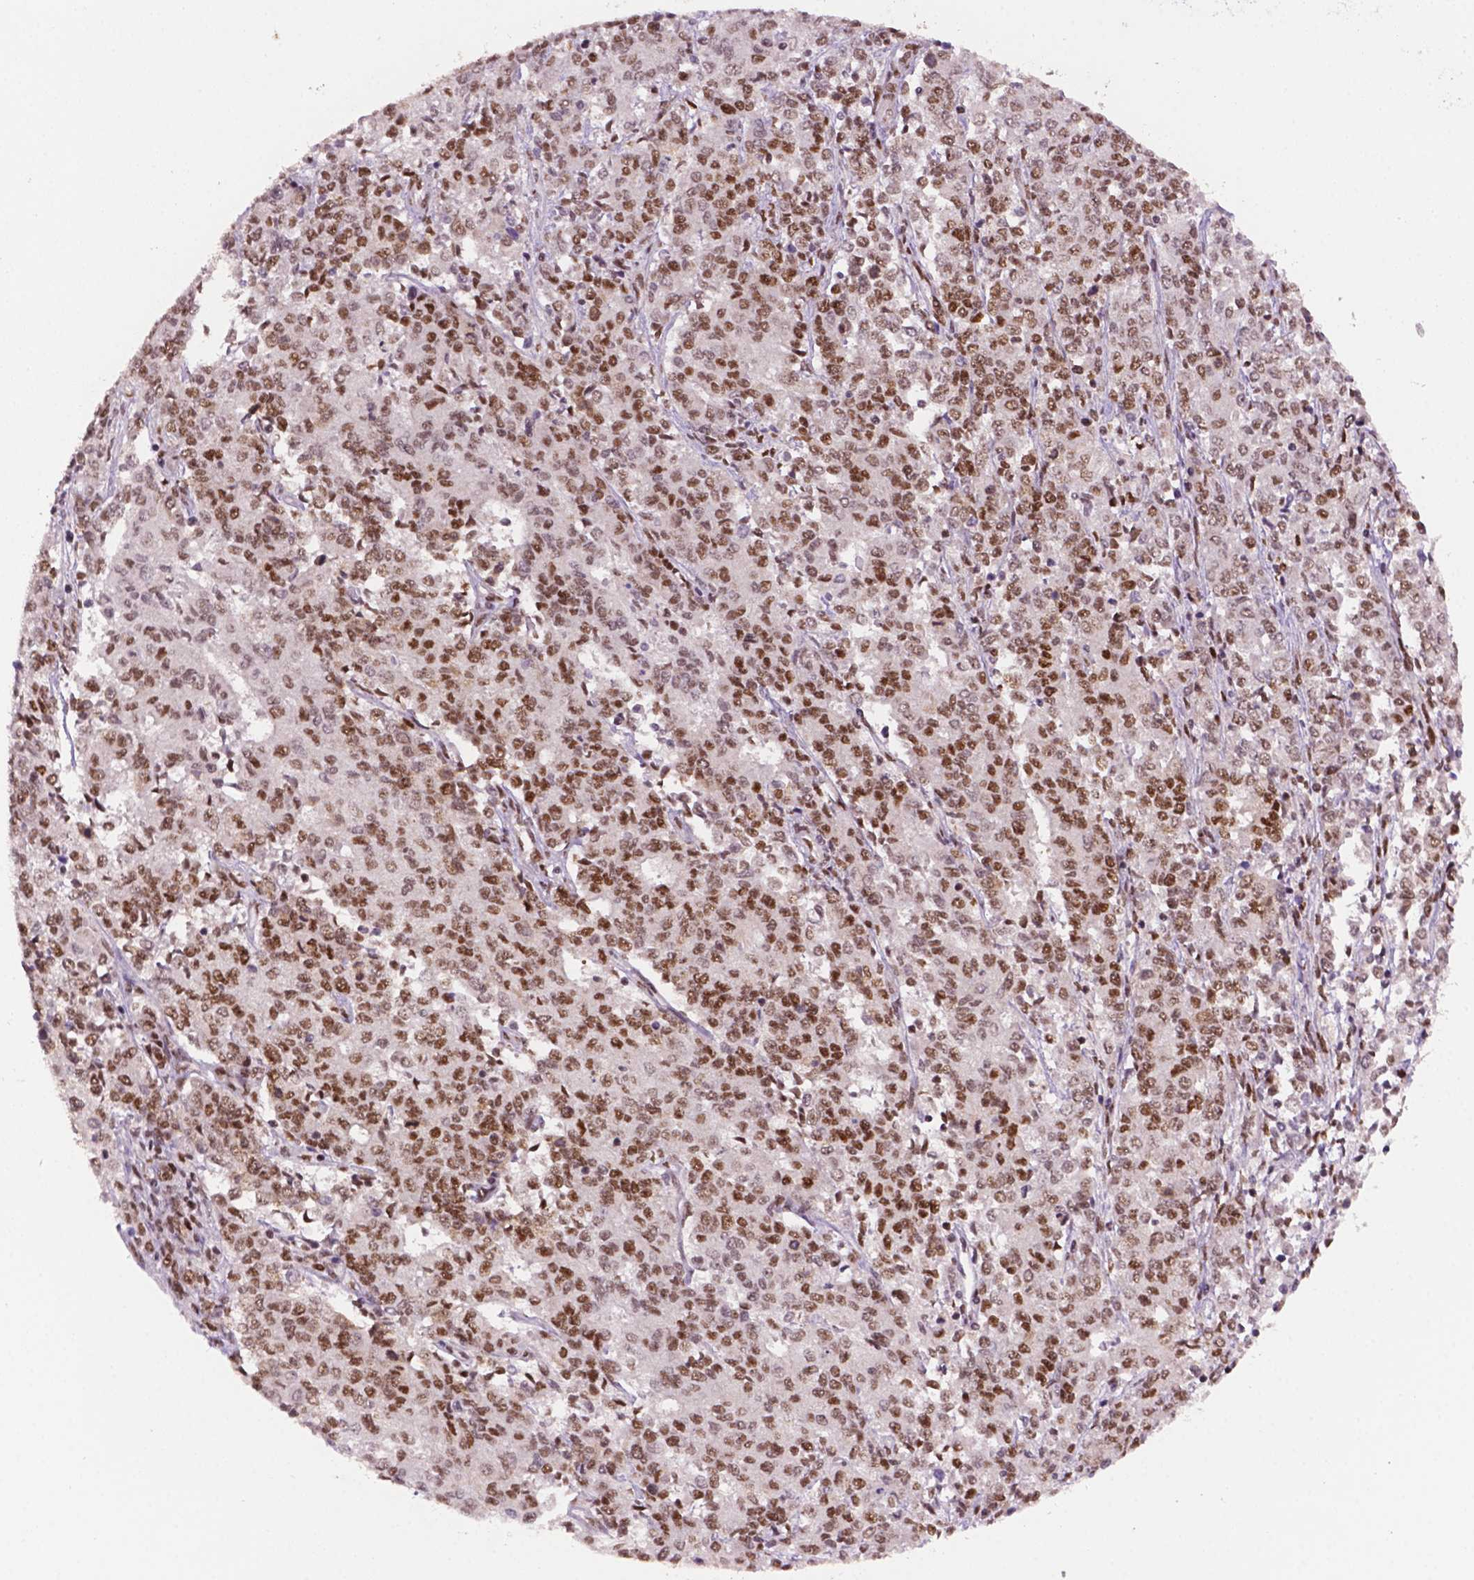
{"staining": {"intensity": "weak", "quantity": ">75%", "location": "nuclear"}, "tissue": "endometrial cancer", "cell_type": "Tumor cells", "image_type": "cancer", "snomed": [{"axis": "morphology", "description": "Adenocarcinoma, NOS"}, {"axis": "topography", "description": "Endometrium"}], "caption": "An image of endometrial adenocarcinoma stained for a protein demonstrates weak nuclear brown staining in tumor cells.", "gene": "MLH1", "patient": {"sex": "female", "age": 50}}